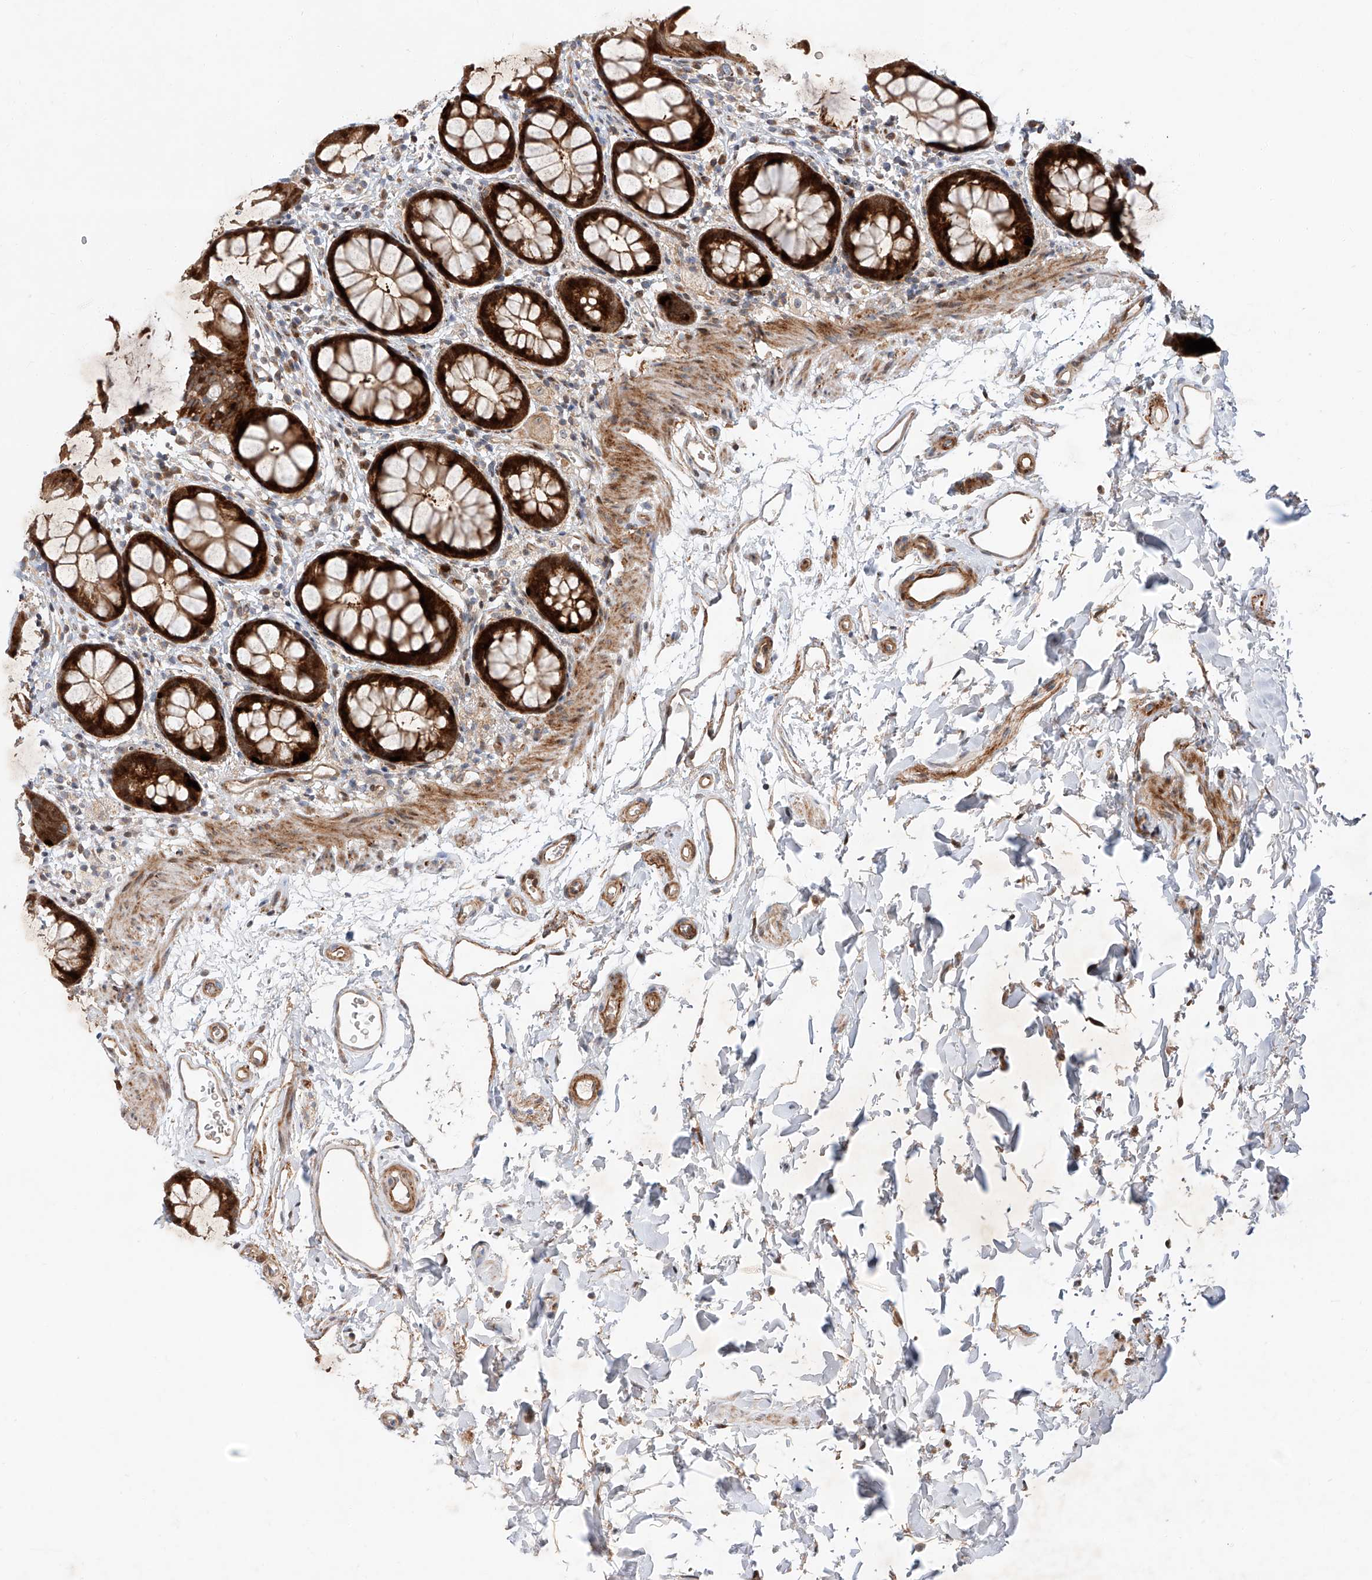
{"staining": {"intensity": "strong", "quantity": ">75%", "location": "cytoplasmic/membranous"}, "tissue": "rectum", "cell_type": "Glandular cells", "image_type": "normal", "snomed": [{"axis": "morphology", "description": "Normal tissue, NOS"}, {"axis": "topography", "description": "Rectum"}], "caption": "Immunohistochemistry (IHC) staining of normal rectum, which shows high levels of strong cytoplasmic/membranous staining in approximately >75% of glandular cells indicating strong cytoplasmic/membranous protein positivity. The staining was performed using DAB (brown) for protein detection and nuclei were counterstained in hematoxylin (blue).", "gene": "USF3", "patient": {"sex": "female", "age": 65}}